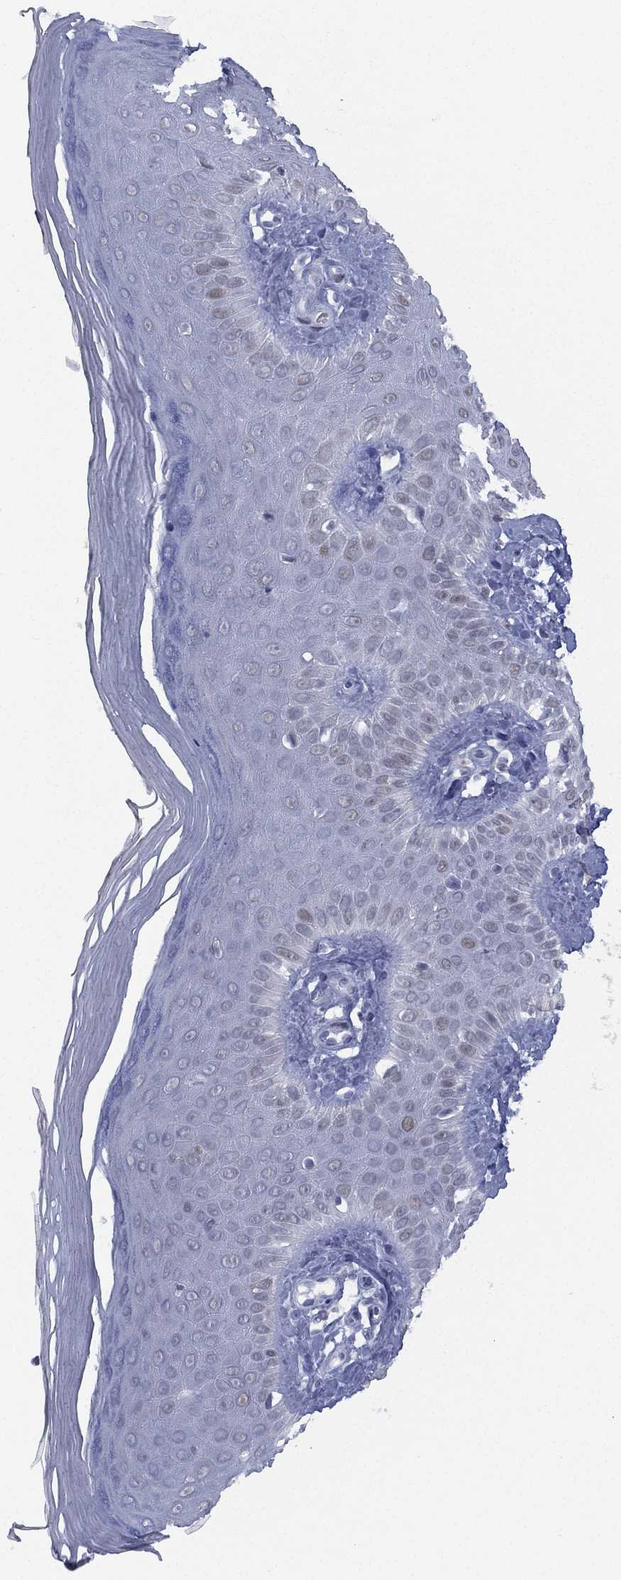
{"staining": {"intensity": "negative", "quantity": "none", "location": "none"}, "tissue": "skin", "cell_type": "Fibroblasts", "image_type": "normal", "snomed": [{"axis": "morphology", "description": "Normal tissue, NOS"}, {"axis": "morphology", "description": "Inflammation, NOS"}, {"axis": "morphology", "description": "Fibrosis, NOS"}, {"axis": "topography", "description": "Skin"}], "caption": "This is an immunohistochemistry (IHC) image of normal human skin. There is no expression in fibroblasts.", "gene": "ZNF711", "patient": {"sex": "male", "age": 71}}